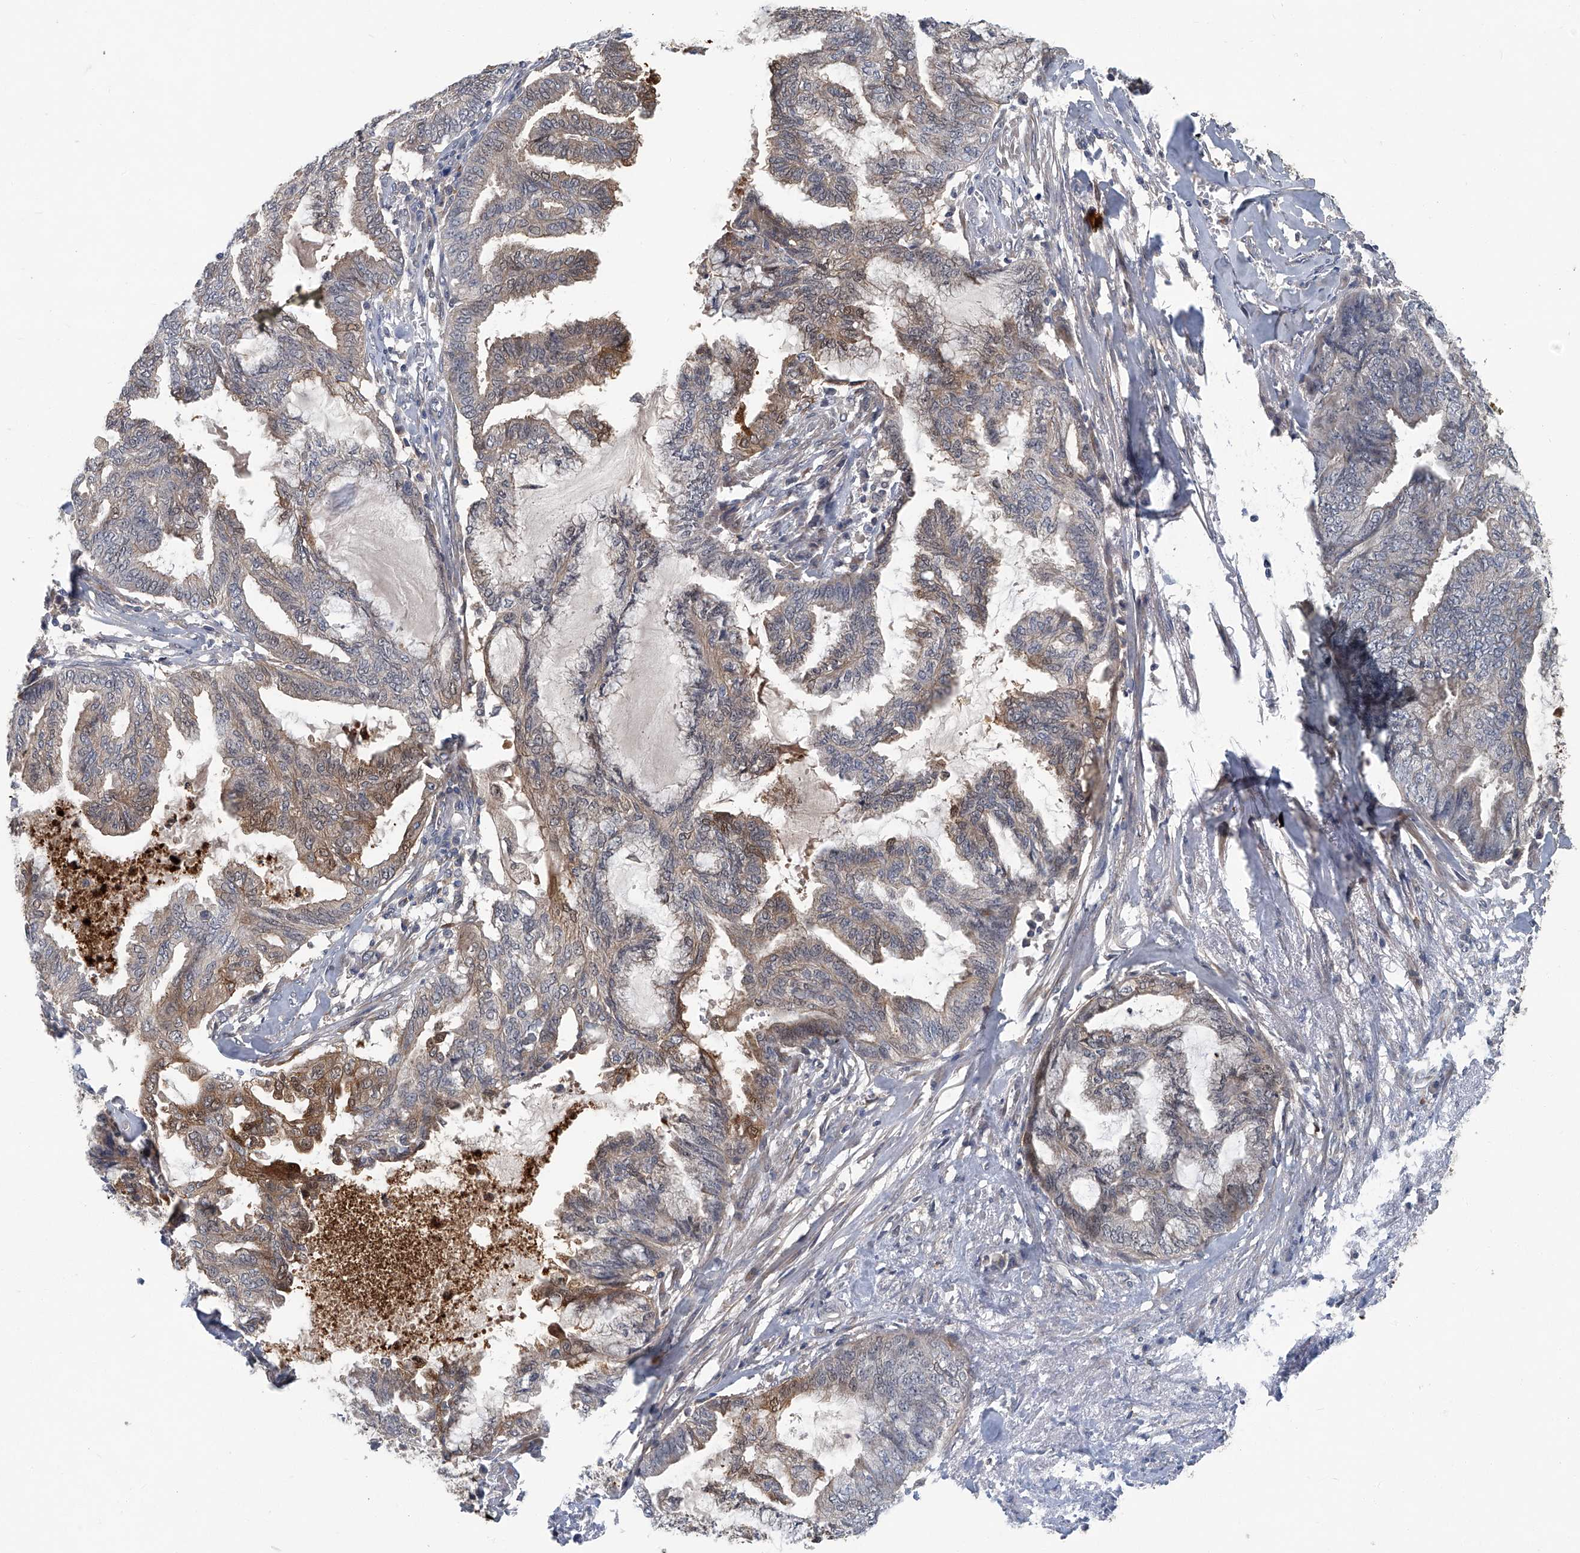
{"staining": {"intensity": "weak", "quantity": "25%-75%", "location": "cytoplasmic/membranous"}, "tissue": "endometrial cancer", "cell_type": "Tumor cells", "image_type": "cancer", "snomed": [{"axis": "morphology", "description": "Adenocarcinoma, NOS"}, {"axis": "topography", "description": "Endometrium"}], "caption": "The immunohistochemical stain highlights weak cytoplasmic/membranous expression in tumor cells of endometrial cancer tissue.", "gene": "AKNAD1", "patient": {"sex": "female", "age": 86}}